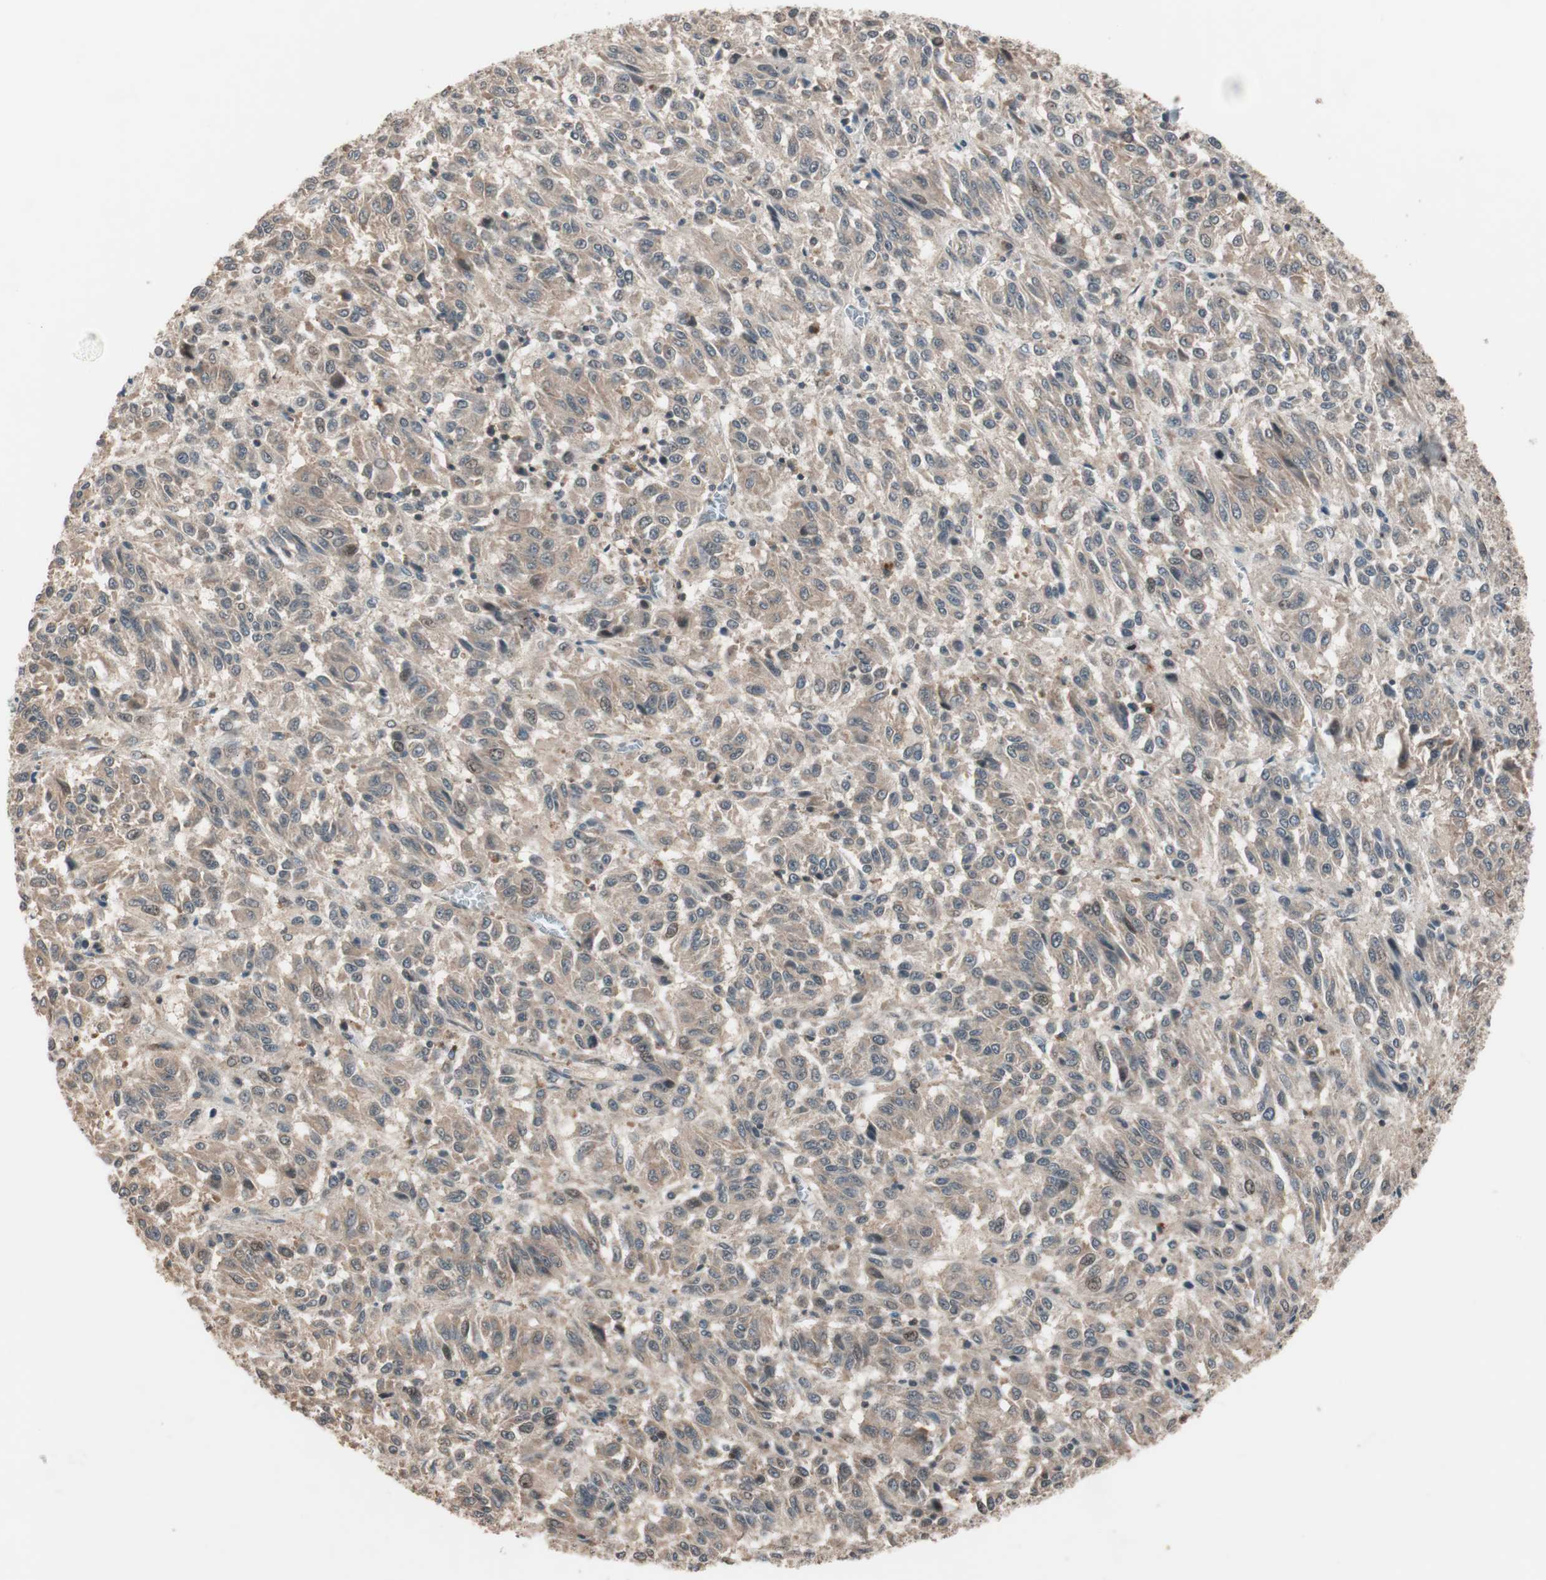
{"staining": {"intensity": "weak", "quantity": ">75%", "location": "cytoplasmic/membranous"}, "tissue": "melanoma", "cell_type": "Tumor cells", "image_type": "cancer", "snomed": [{"axis": "morphology", "description": "Malignant melanoma, Metastatic site"}, {"axis": "topography", "description": "Lung"}], "caption": "Tumor cells show low levels of weak cytoplasmic/membranous positivity in about >75% of cells in human malignant melanoma (metastatic site).", "gene": "FBXO5", "patient": {"sex": "male", "age": 64}}